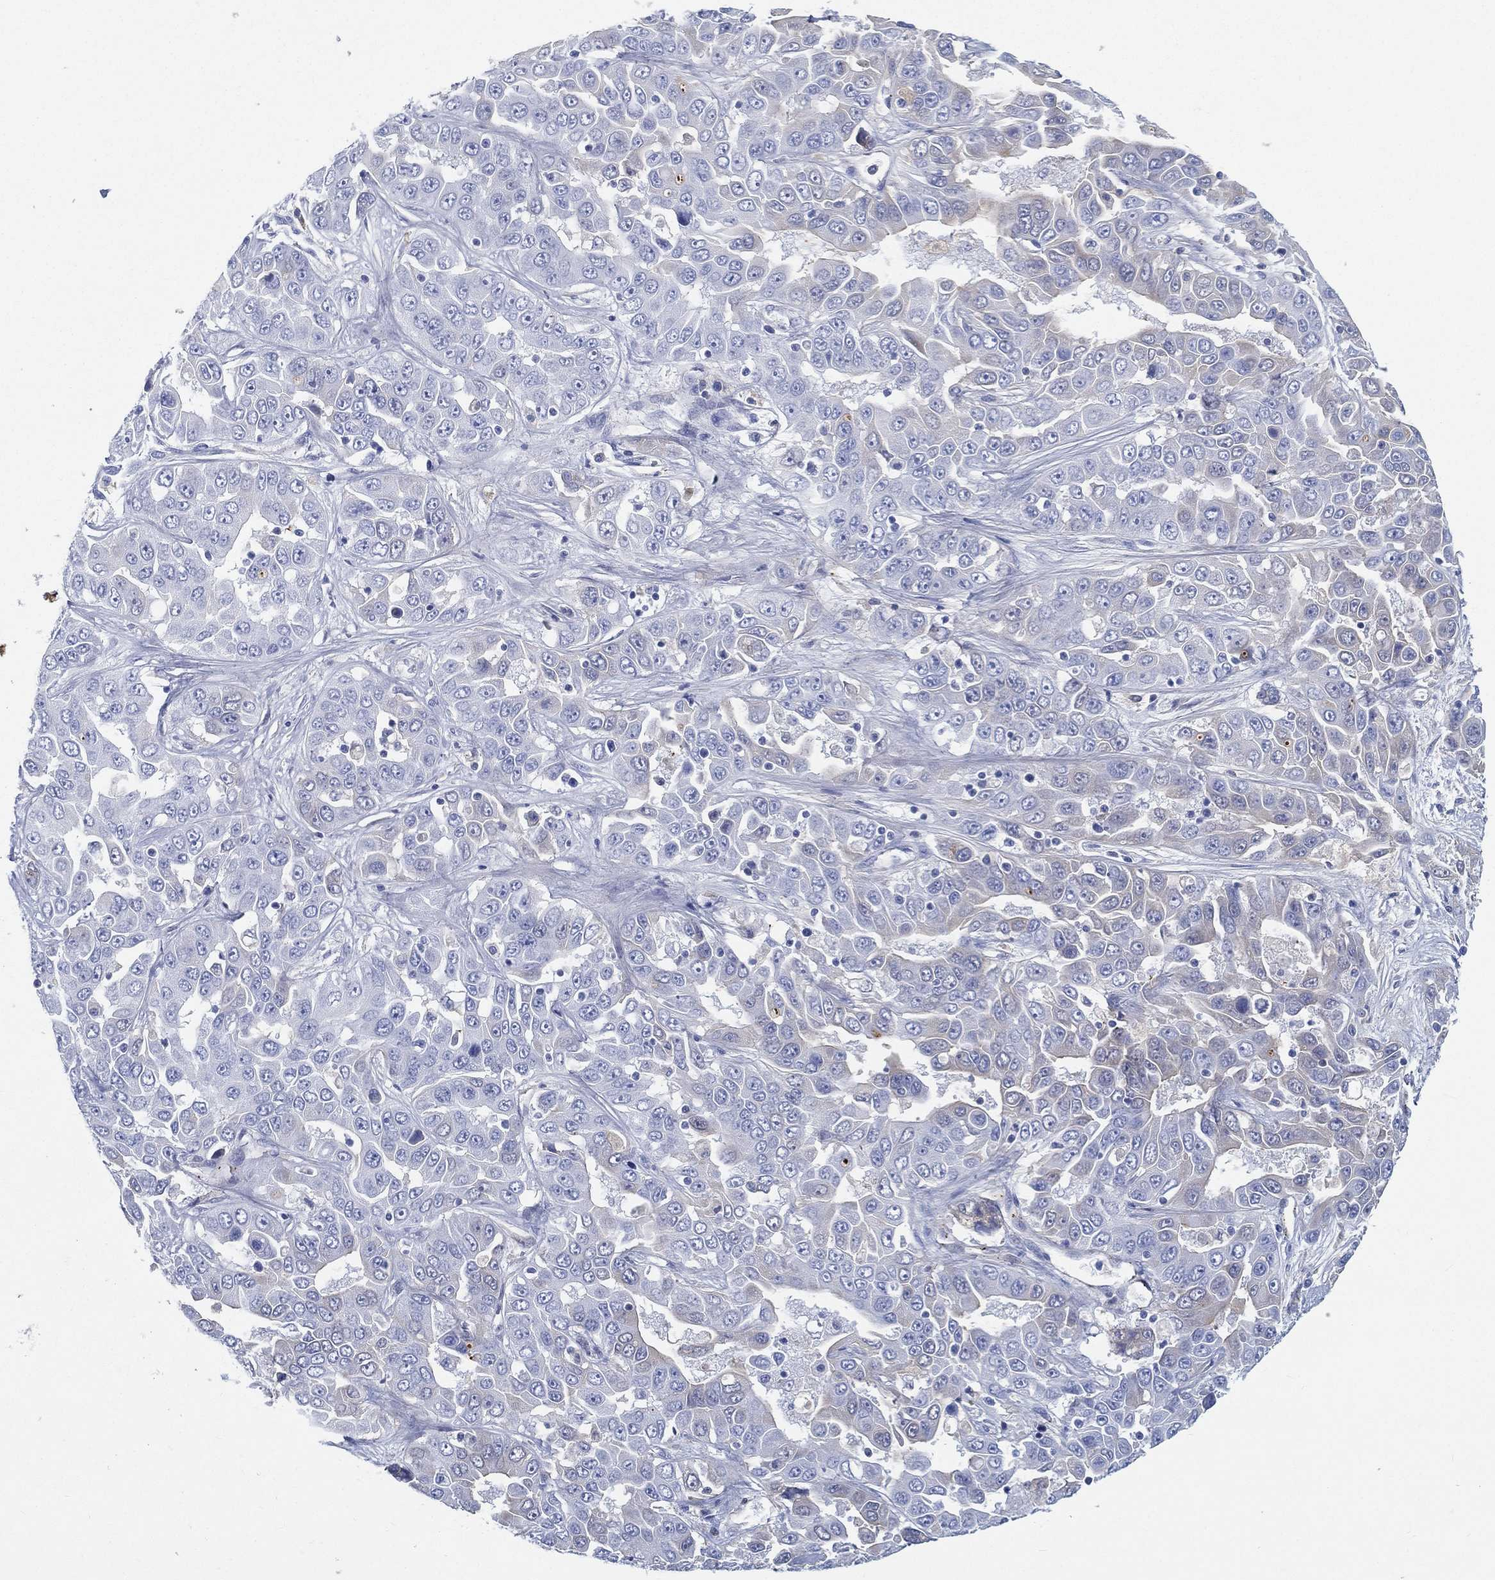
{"staining": {"intensity": "moderate", "quantity": "<25%", "location": "cytoplasmic/membranous"}, "tissue": "liver cancer", "cell_type": "Tumor cells", "image_type": "cancer", "snomed": [{"axis": "morphology", "description": "Cholangiocarcinoma"}, {"axis": "topography", "description": "Liver"}], "caption": "IHC (DAB (3,3'-diaminobenzidine)) staining of cholangiocarcinoma (liver) displays moderate cytoplasmic/membranous protein staining in approximately <25% of tumor cells.", "gene": "IFNB1", "patient": {"sex": "female", "age": 52}}